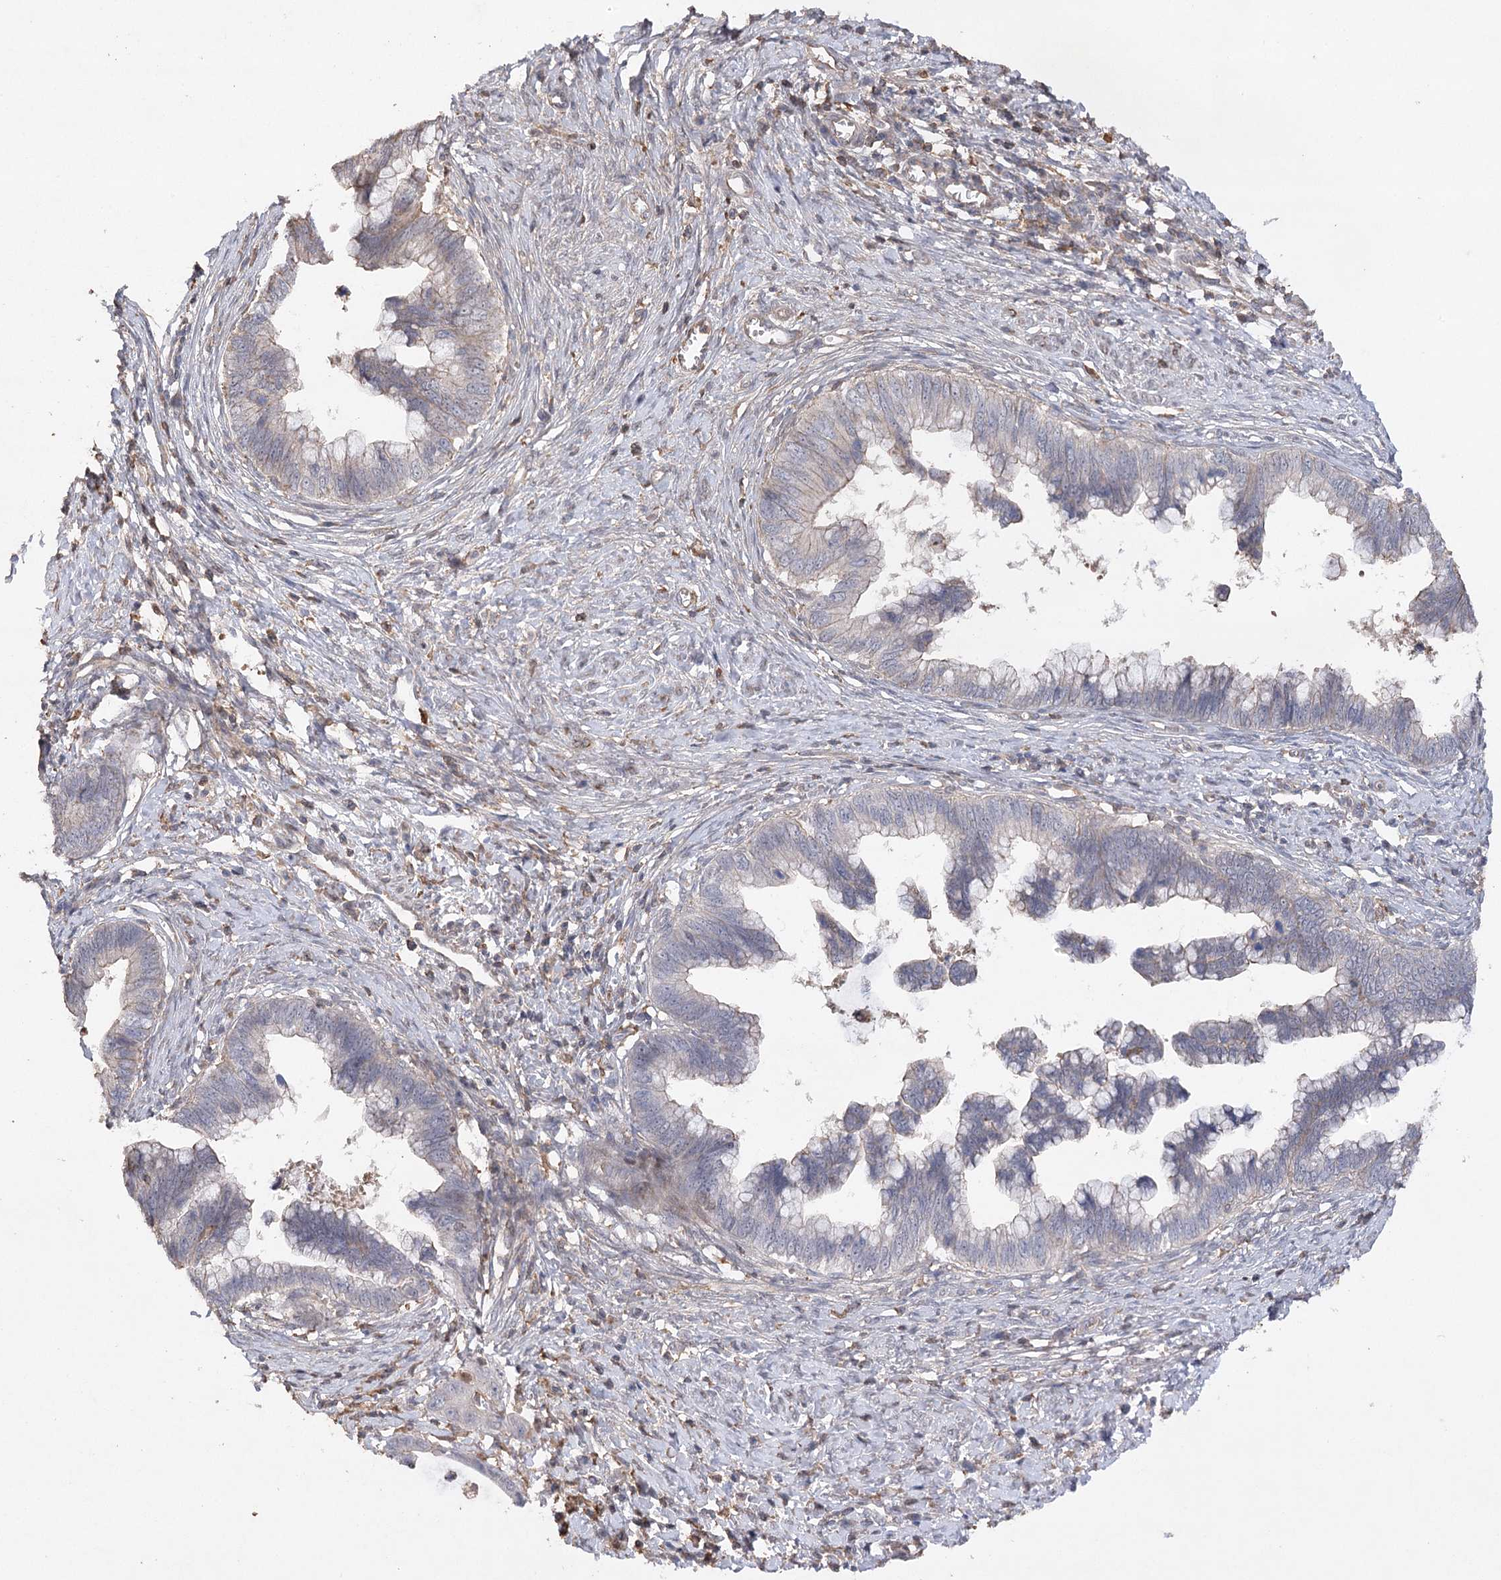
{"staining": {"intensity": "moderate", "quantity": "<25%", "location": "cytoplasmic/membranous"}, "tissue": "cervical cancer", "cell_type": "Tumor cells", "image_type": "cancer", "snomed": [{"axis": "morphology", "description": "Adenocarcinoma, NOS"}, {"axis": "topography", "description": "Cervix"}], "caption": "Protein staining shows moderate cytoplasmic/membranous staining in approximately <25% of tumor cells in adenocarcinoma (cervical).", "gene": "OBSL1", "patient": {"sex": "female", "age": 44}}